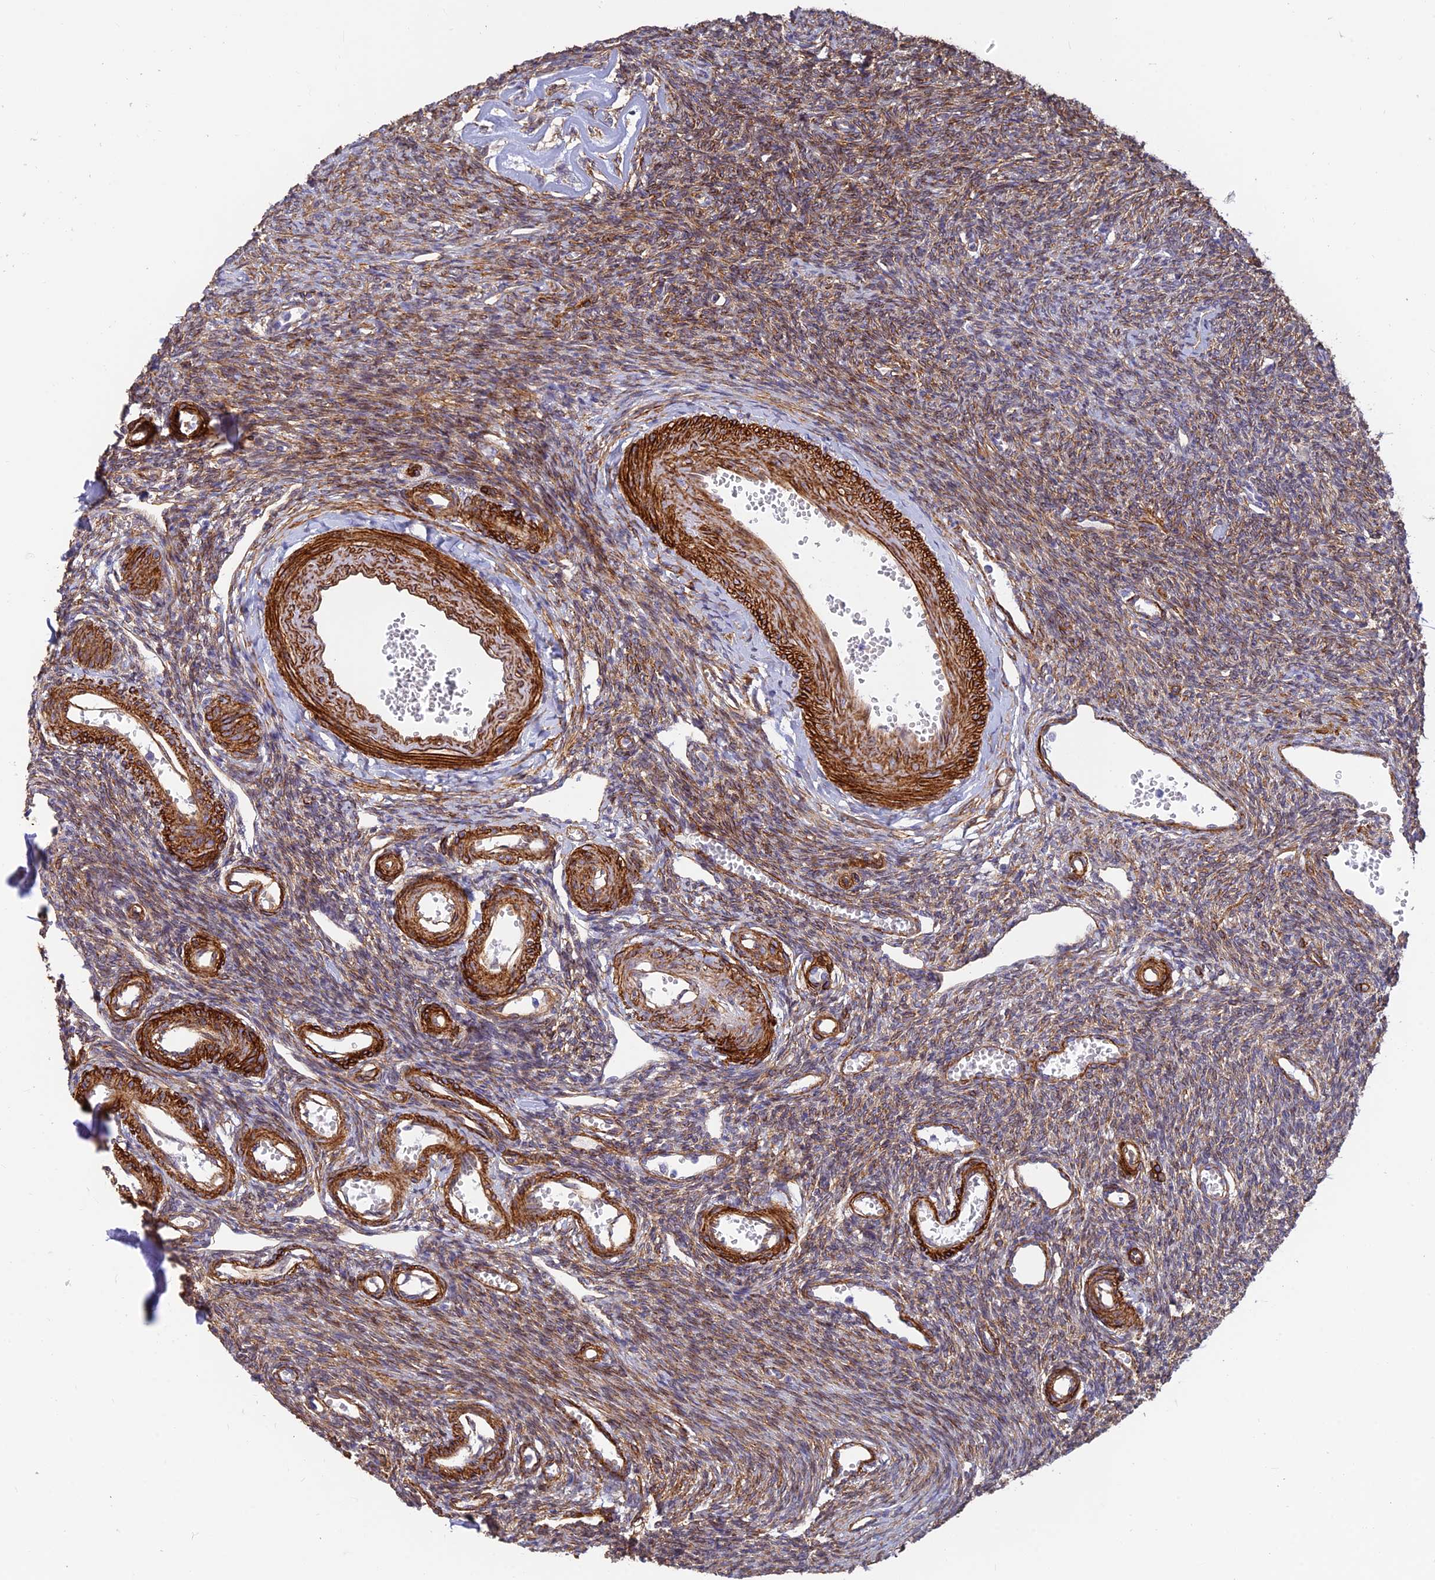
{"staining": {"intensity": "negative", "quantity": "none", "location": "none"}, "tissue": "ovary", "cell_type": "Follicle cells", "image_type": "normal", "snomed": [{"axis": "morphology", "description": "Normal tissue, NOS"}, {"axis": "morphology", "description": "Cyst, NOS"}, {"axis": "topography", "description": "Ovary"}], "caption": "High power microscopy photomicrograph of an IHC histopathology image of unremarkable ovary, revealing no significant expression in follicle cells. (DAB (3,3'-diaminobenzidine) IHC visualized using brightfield microscopy, high magnification).", "gene": "ALDH1L2", "patient": {"sex": "female", "age": 33}}